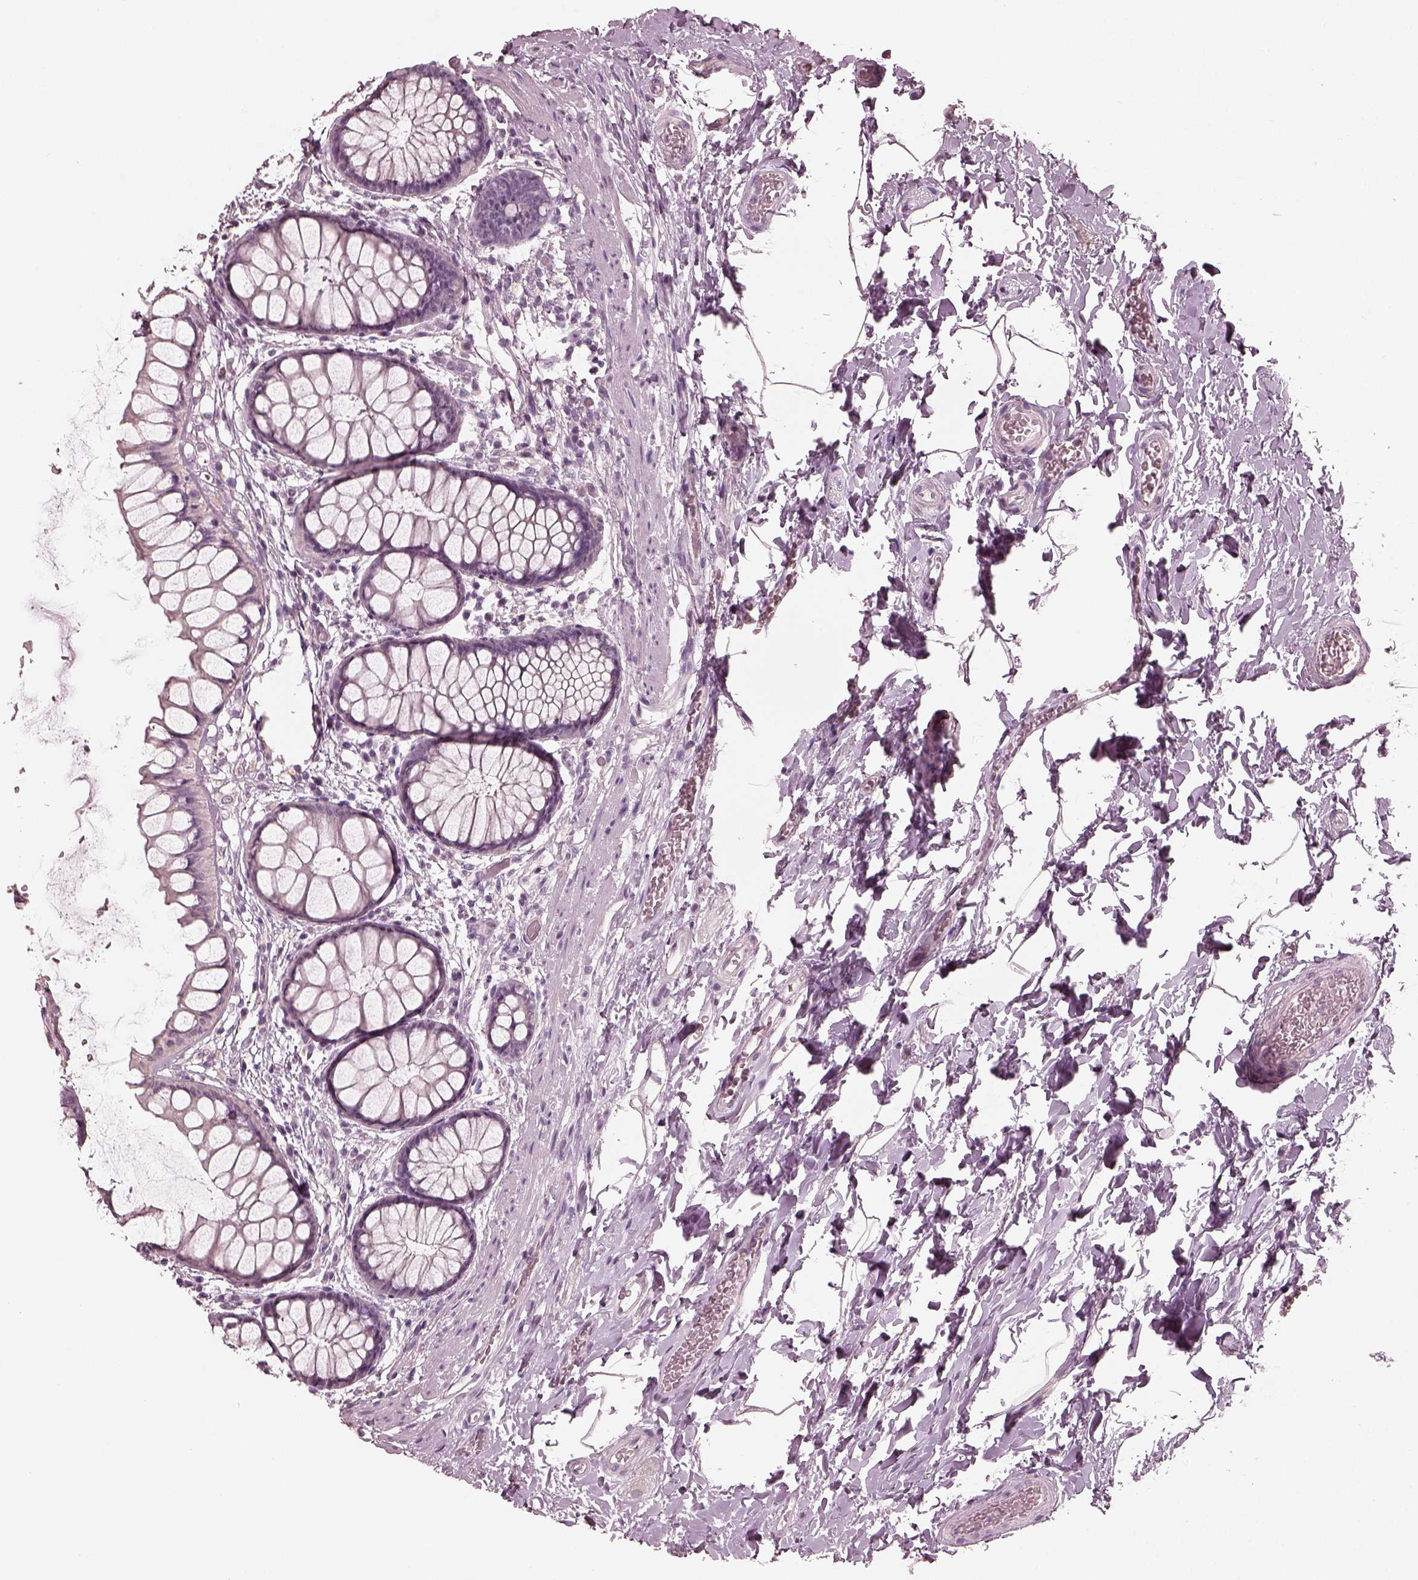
{"staining": {"intensity": "negative", "quantity": "none", "location": "none"}, "tissue": "rectum", "cell_type": "Glandular cells", "image_type": "normal", "snomed": [{"axis": "morphology", "description": "Normal tissue, NOS"}, {"axis": "topography", "description": "Rectum"}], "caption": "The micrograph exhibits no staining of glandular cells in normal rectum.", "gene": "OPTC", "patient": {"sex": "female", "age": 62}}